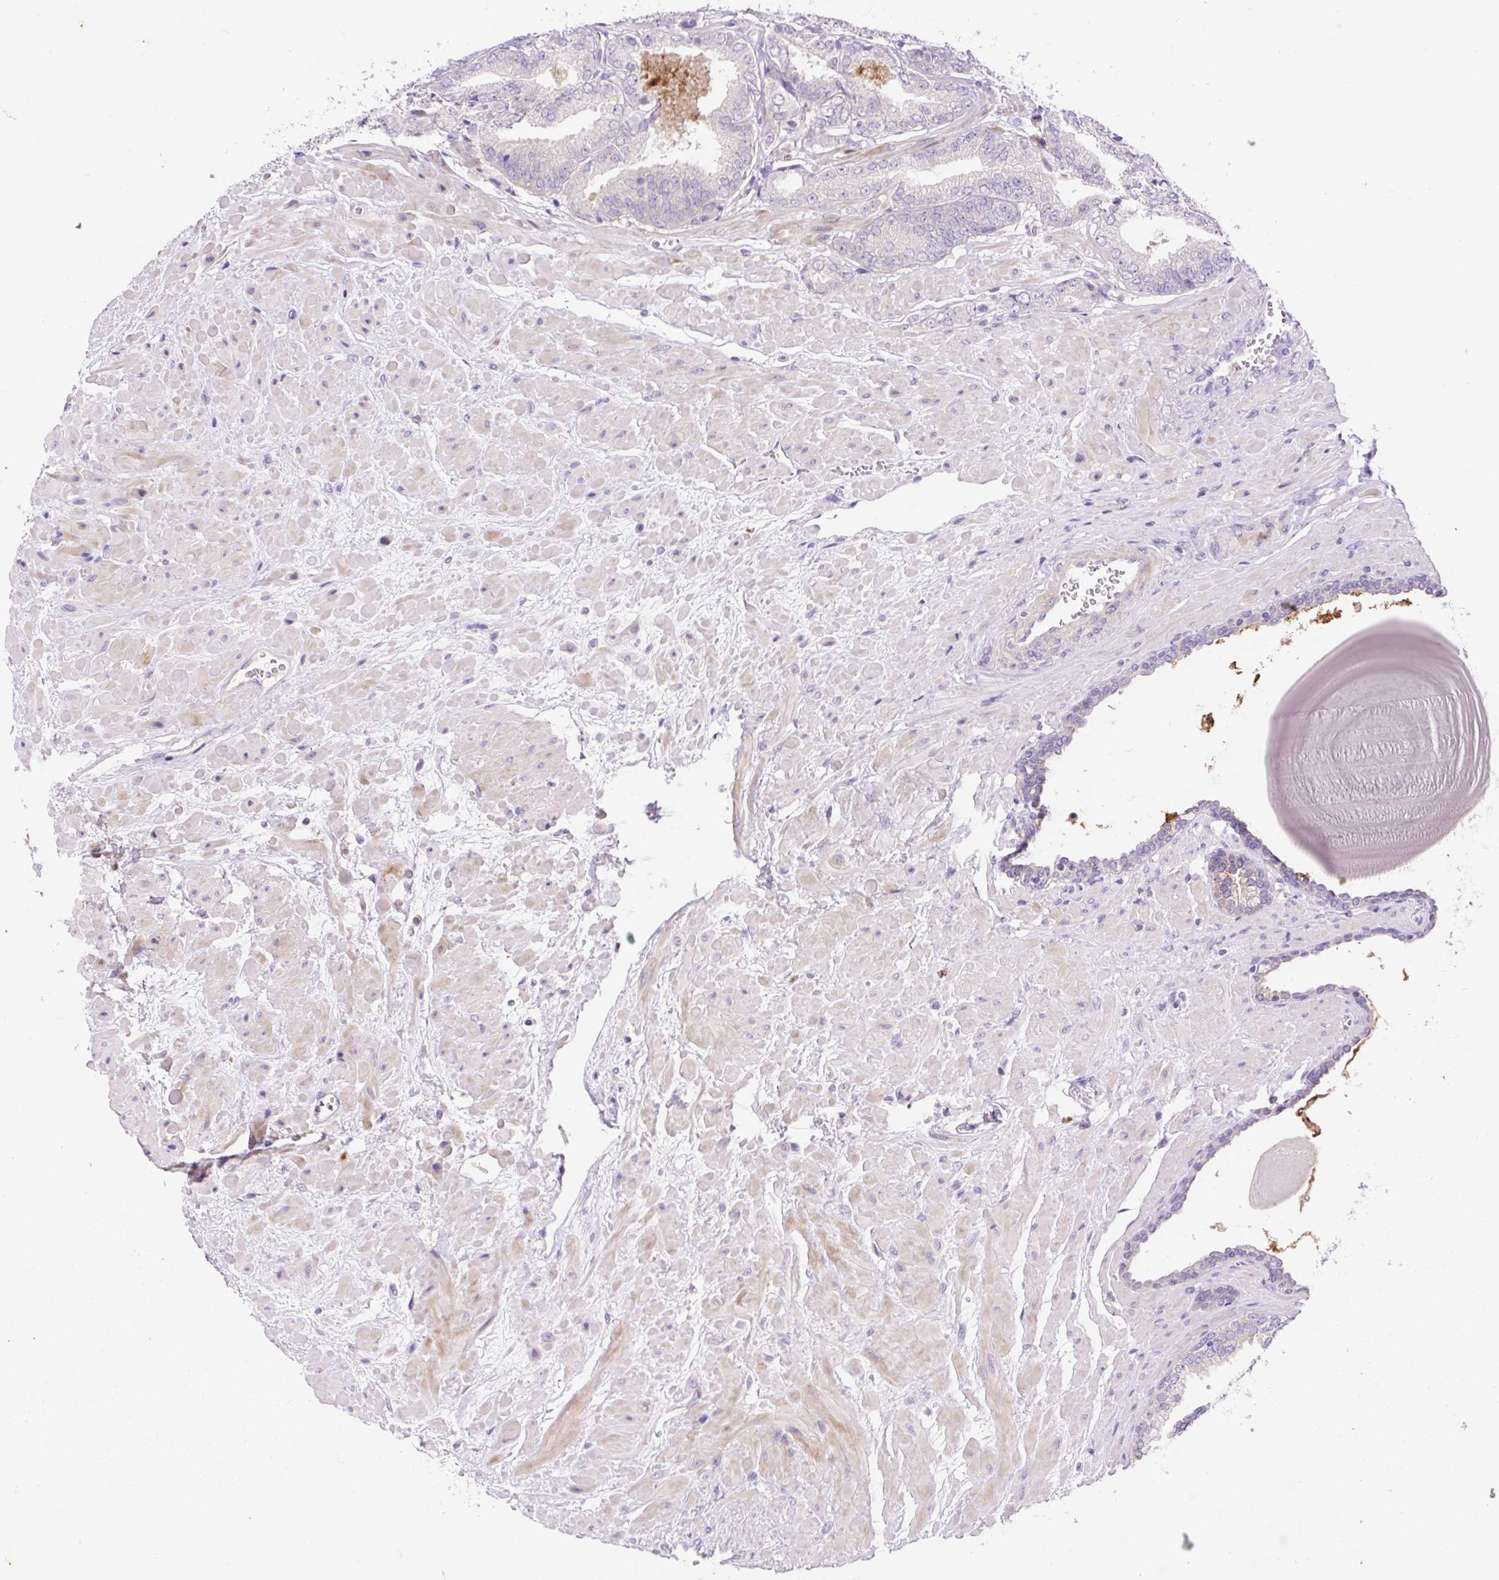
{"staining": {"intensity": "negative", "quantity": "none", "location": "none"}, "tissue": "prostate cancer", "cell_type": "Tumor cells", "image_type": "cancer", "snomed": [{"axis": "morphology", "description": "Adenocarcinoma, High grade"}, {"axis": "topography", "description": "Prostate"}], "caption": "Histopathology image shows no significant protein positivity in tumor cells of prostate cancer.", "gene": "LHFPL5", "patient": {"sex": "male", "age": 68}}